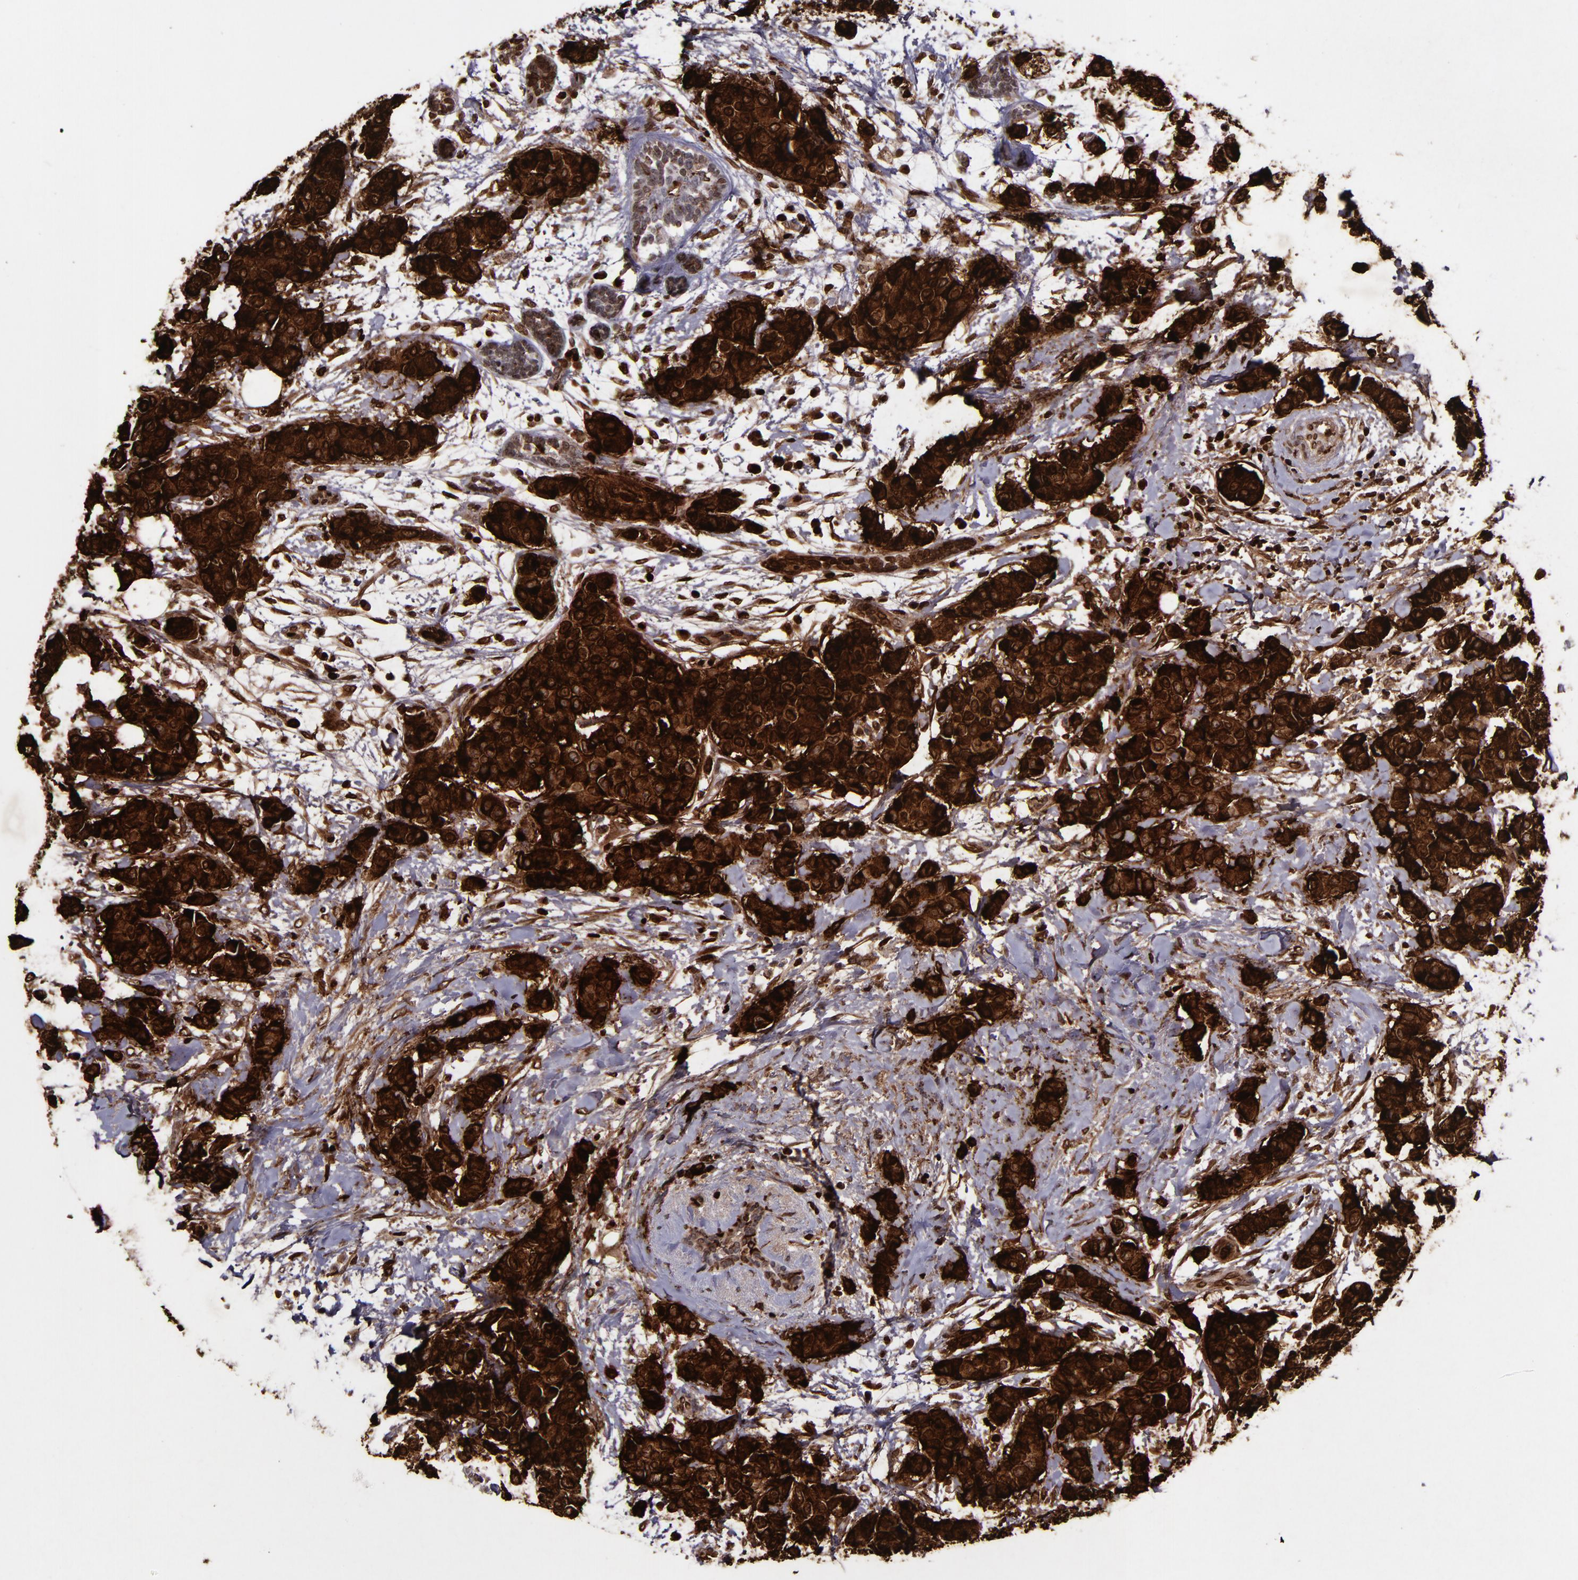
{"staining": {"intensity": "strong", "quantity": ">75%", "location": "cytoplasmic/membranous,nuclear"}, "tissue": "breast cancer", "cell_type": "Tumor cells", "image_type": "cancer", "snomed": [{"axis": "morphology", "description": "Duct carcinoma"}, {"axis": "topography", "description": "Breast"}], "caption": "The micrograph shows staining of breast invasive ductal carcinoma, revealing strong cytoplasmic/membranous and nuclear protein staining (brown color) within tumor cells. (Stains: DAB in brown, nuclei in blue, Microscopy: brightfield microscopy at high magnification).", "gene": "MFGE8", "patient": {"sex": "female", "age": 40}}